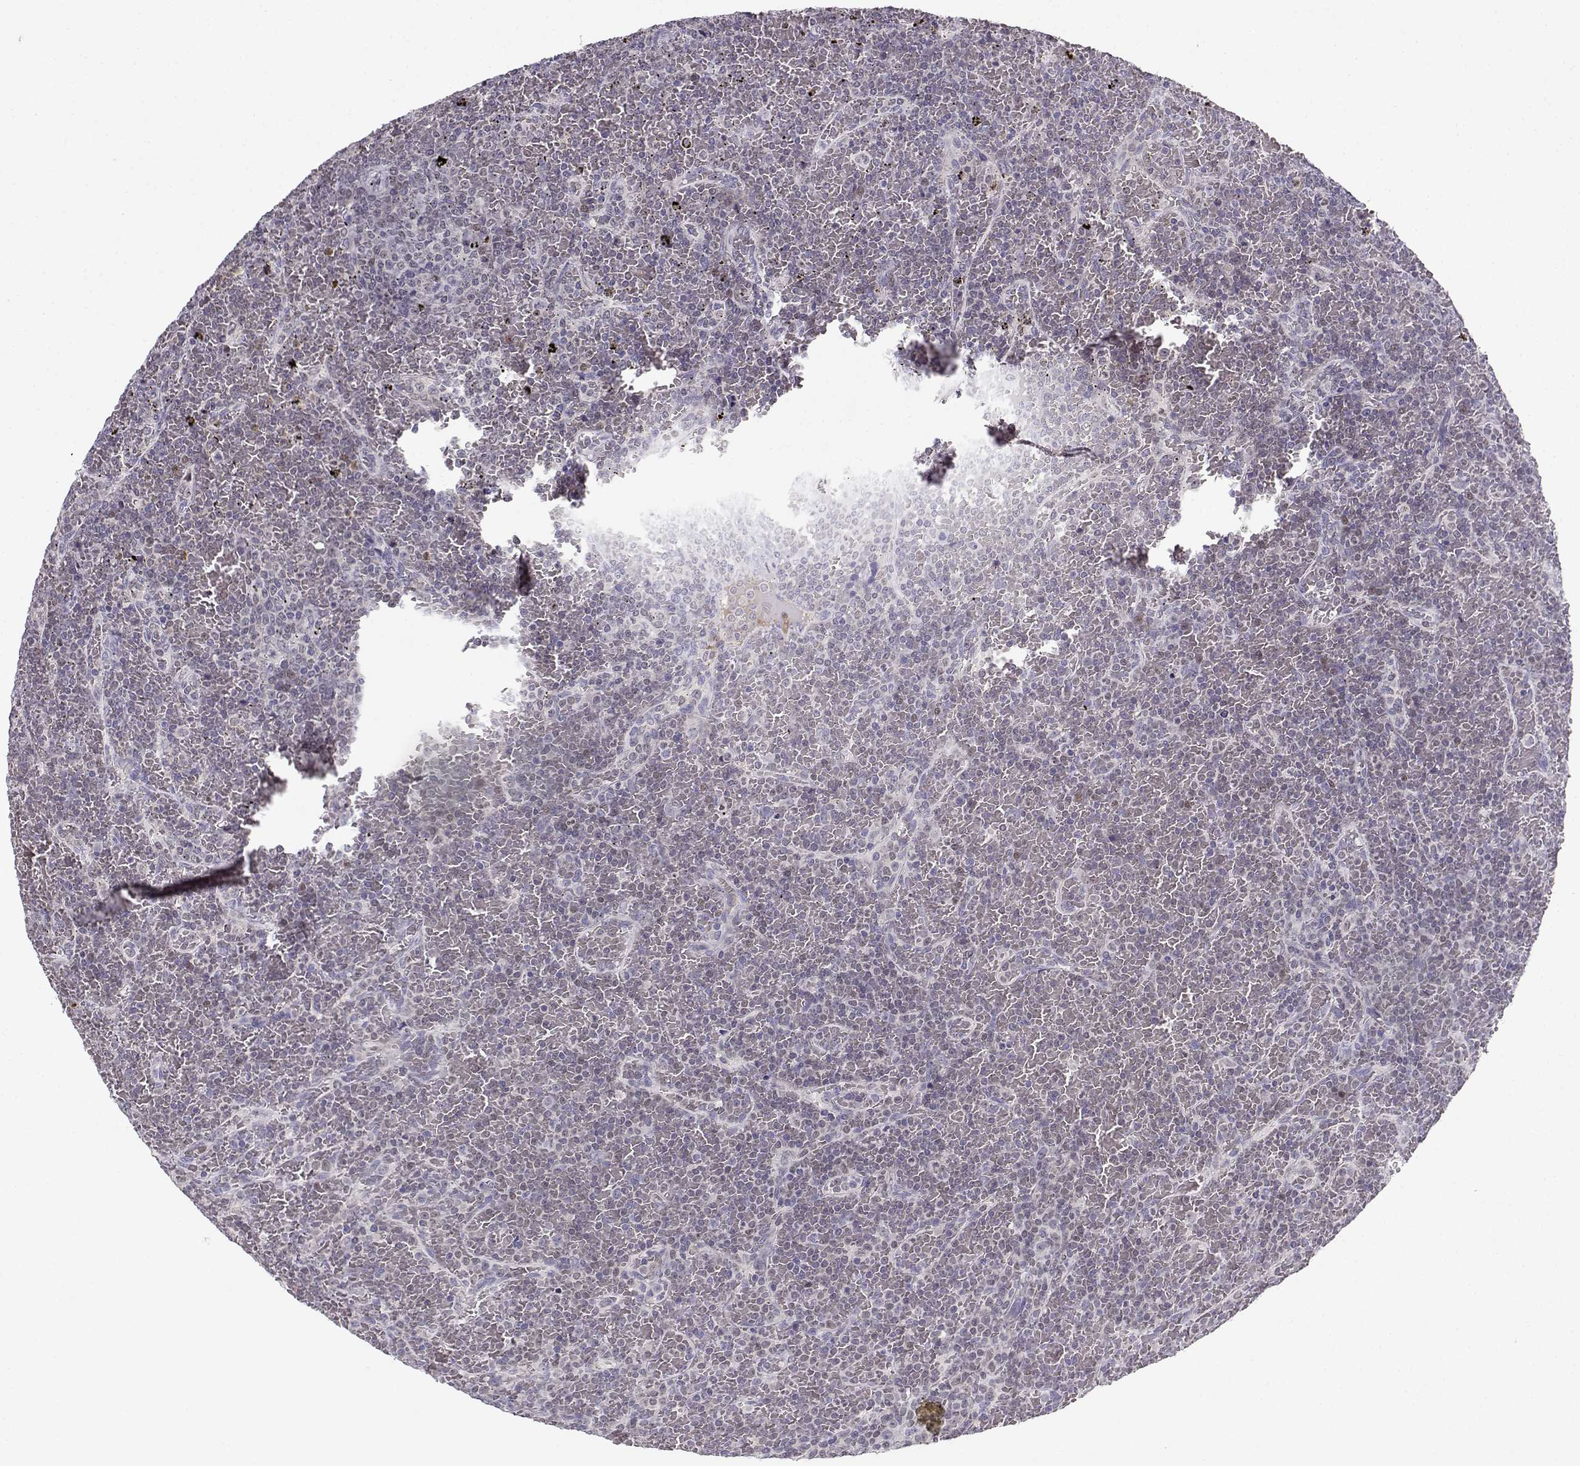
{"staining": {"intensity": "negative", "quantity": "none", "location": "none"}, "tissue": "lymphoma", "cell_type": "Tumor cells", "image_type": "cancer", "snomed": [{"axis": "morphology", "description": "Malignant lymphoma, non-Hodgkin's type, Low grade"}, {"axis": "topography", "description": "Spleen"}], "caption": "A high-resolution image shows immunohistochemistry (IHC) staining of malignant lymphoma, non-Hodgkin's type (low-grade), which reveals no significant positivity in tumor cells.", "gene": "DDX25", "patient": {"sex": "female", "age": 77}}